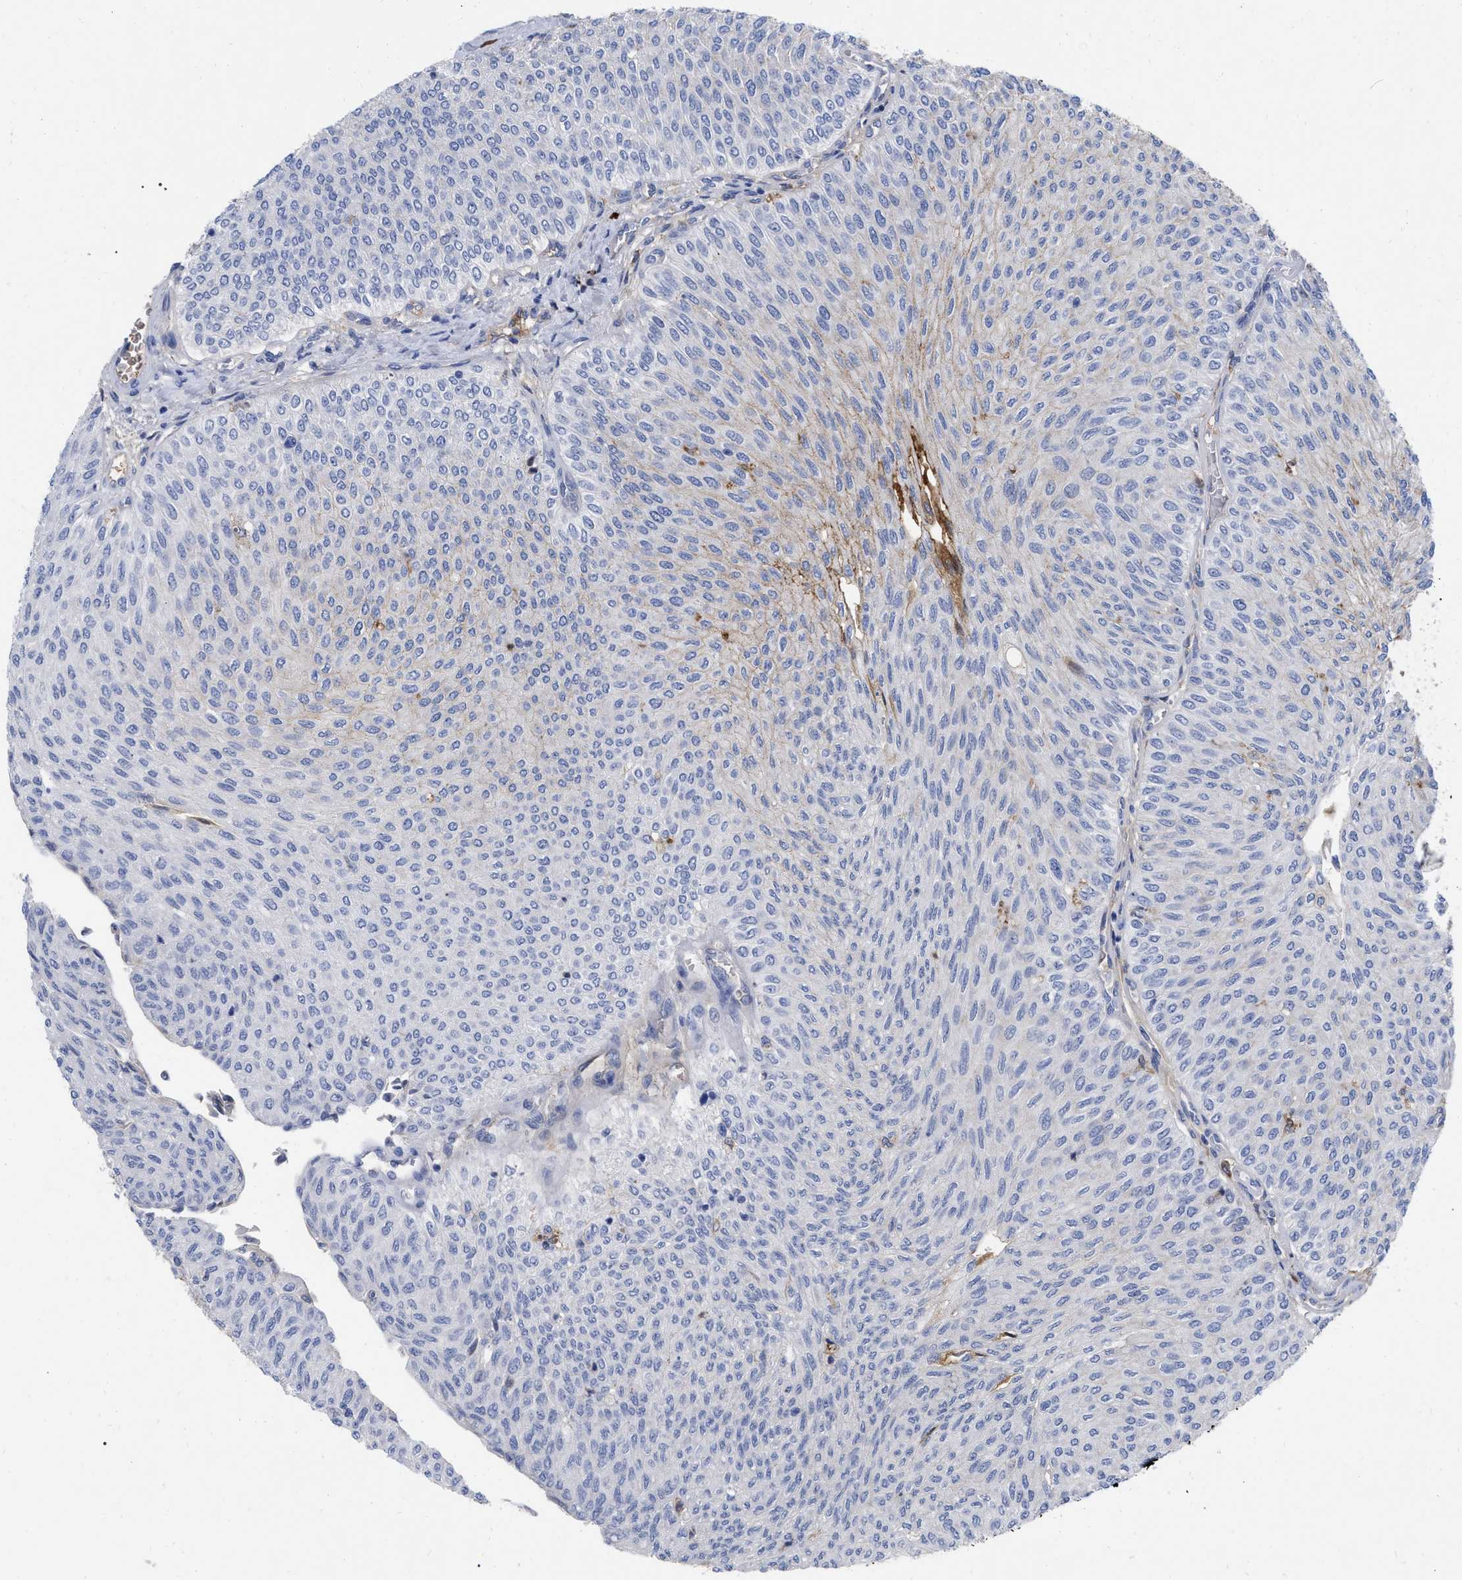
{"staining": {"intensity": "negative", "quantity": "none", "location": "none"}, "tissue": "urothelial cancer", "cell_type": "Tumor cells", "image_type": "cancer", "snomed": [{"axis": "morphology", "description": "Urothelial carcinoma, Low grade"}, {"axis": "topography", "description": "Urinary bladder"}], "caption": "A photomicrograph of urothelial cancer stained for a protein displays no brown staining in tumor cells. (Brightfield microscopy of DAB IHC at high magnification).", "gene": "IGHV5-51", "patient": {"sex": "male", "age": 78}}